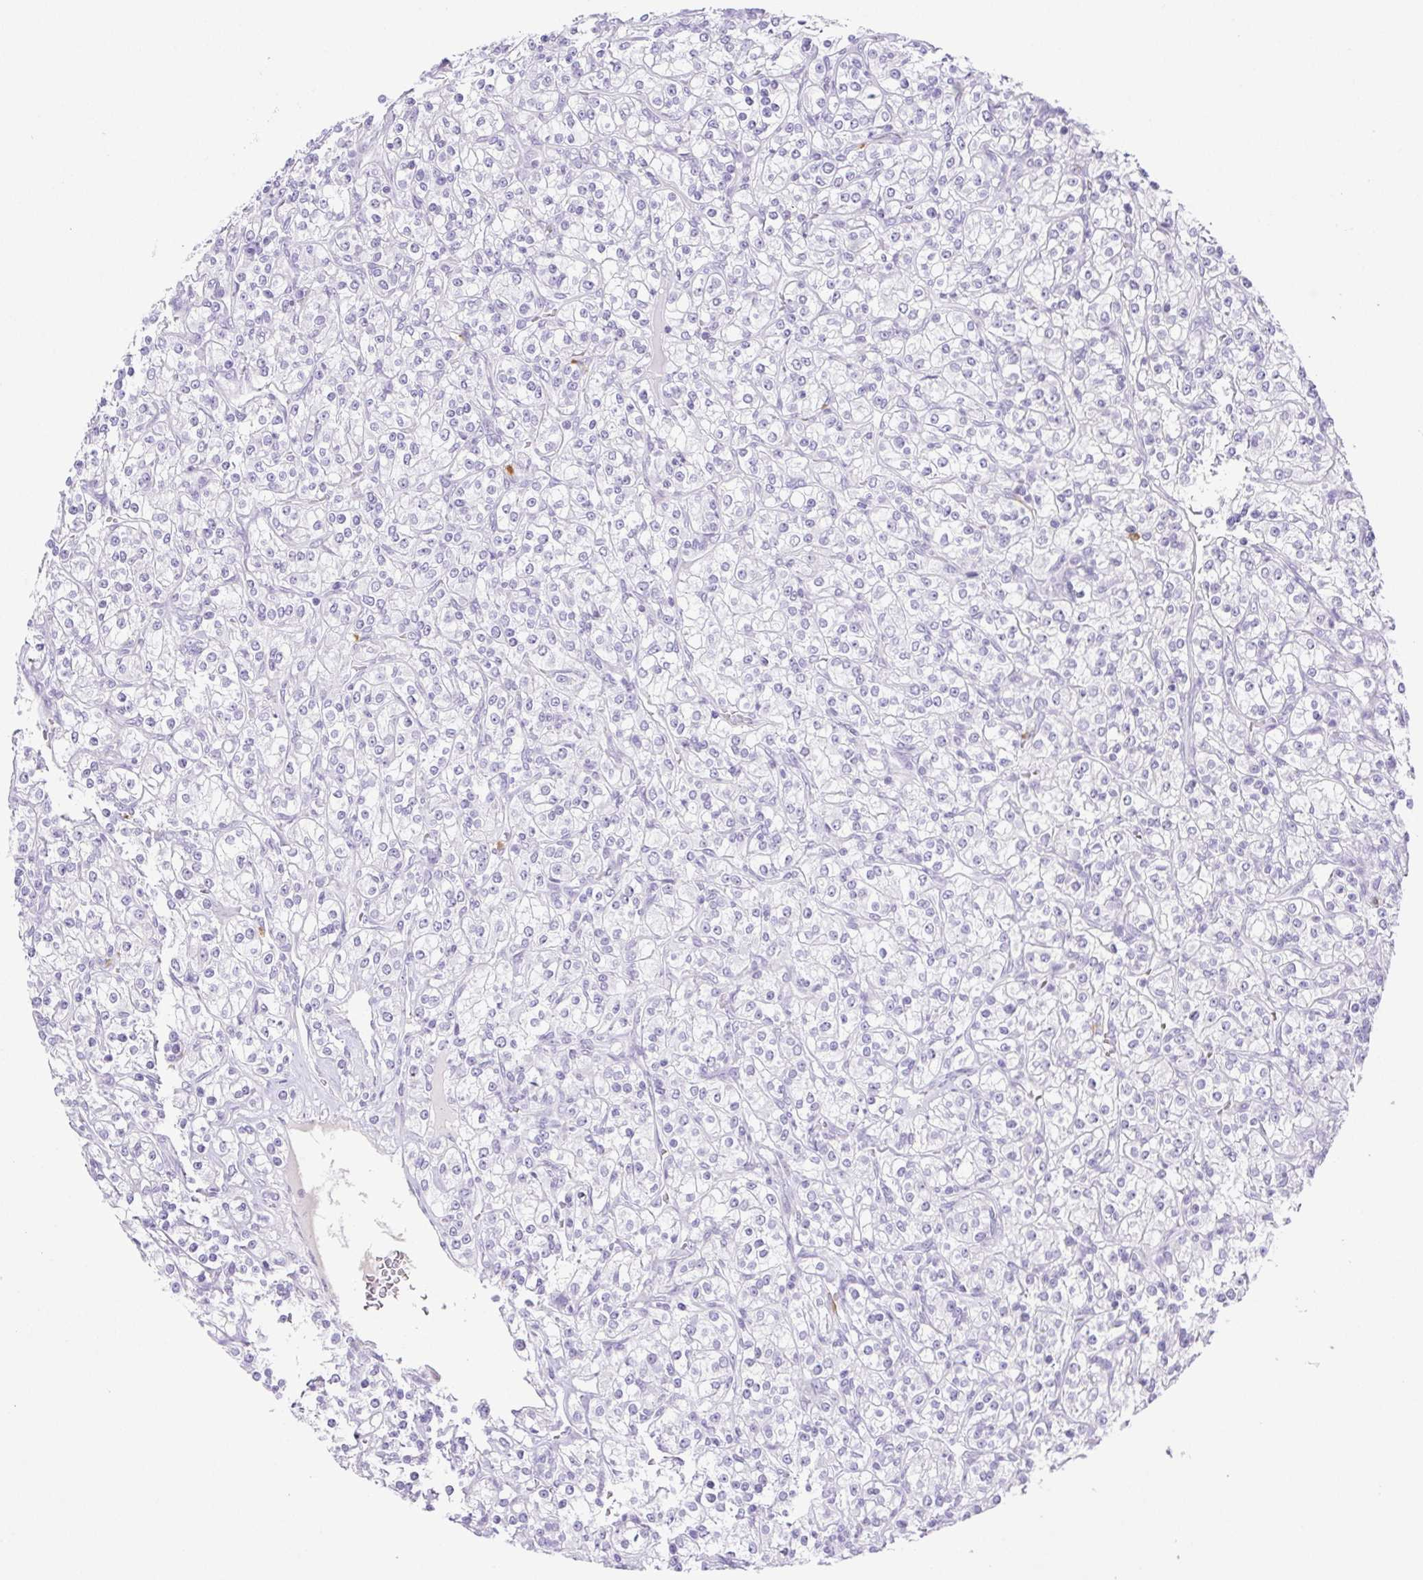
{"staining": {"intensity": "negative", "quantity": "none", "location": "none"}, "tissue": "renal cancer", "cell_type": "Tumor cells", "image_type": "cancer", "snomed": [{"axis": "morphology", "description": "Adenocarcinoma, NOS"}, {"axis": "topography", "description": "Kidney"}], "caption": "Immunohistochemical staining of human adenocarcinoma (renal) displays no significant positivity in tumor cells.", "gene": "PAPPA2", "patient": {"sex": "male", "age": 77}}